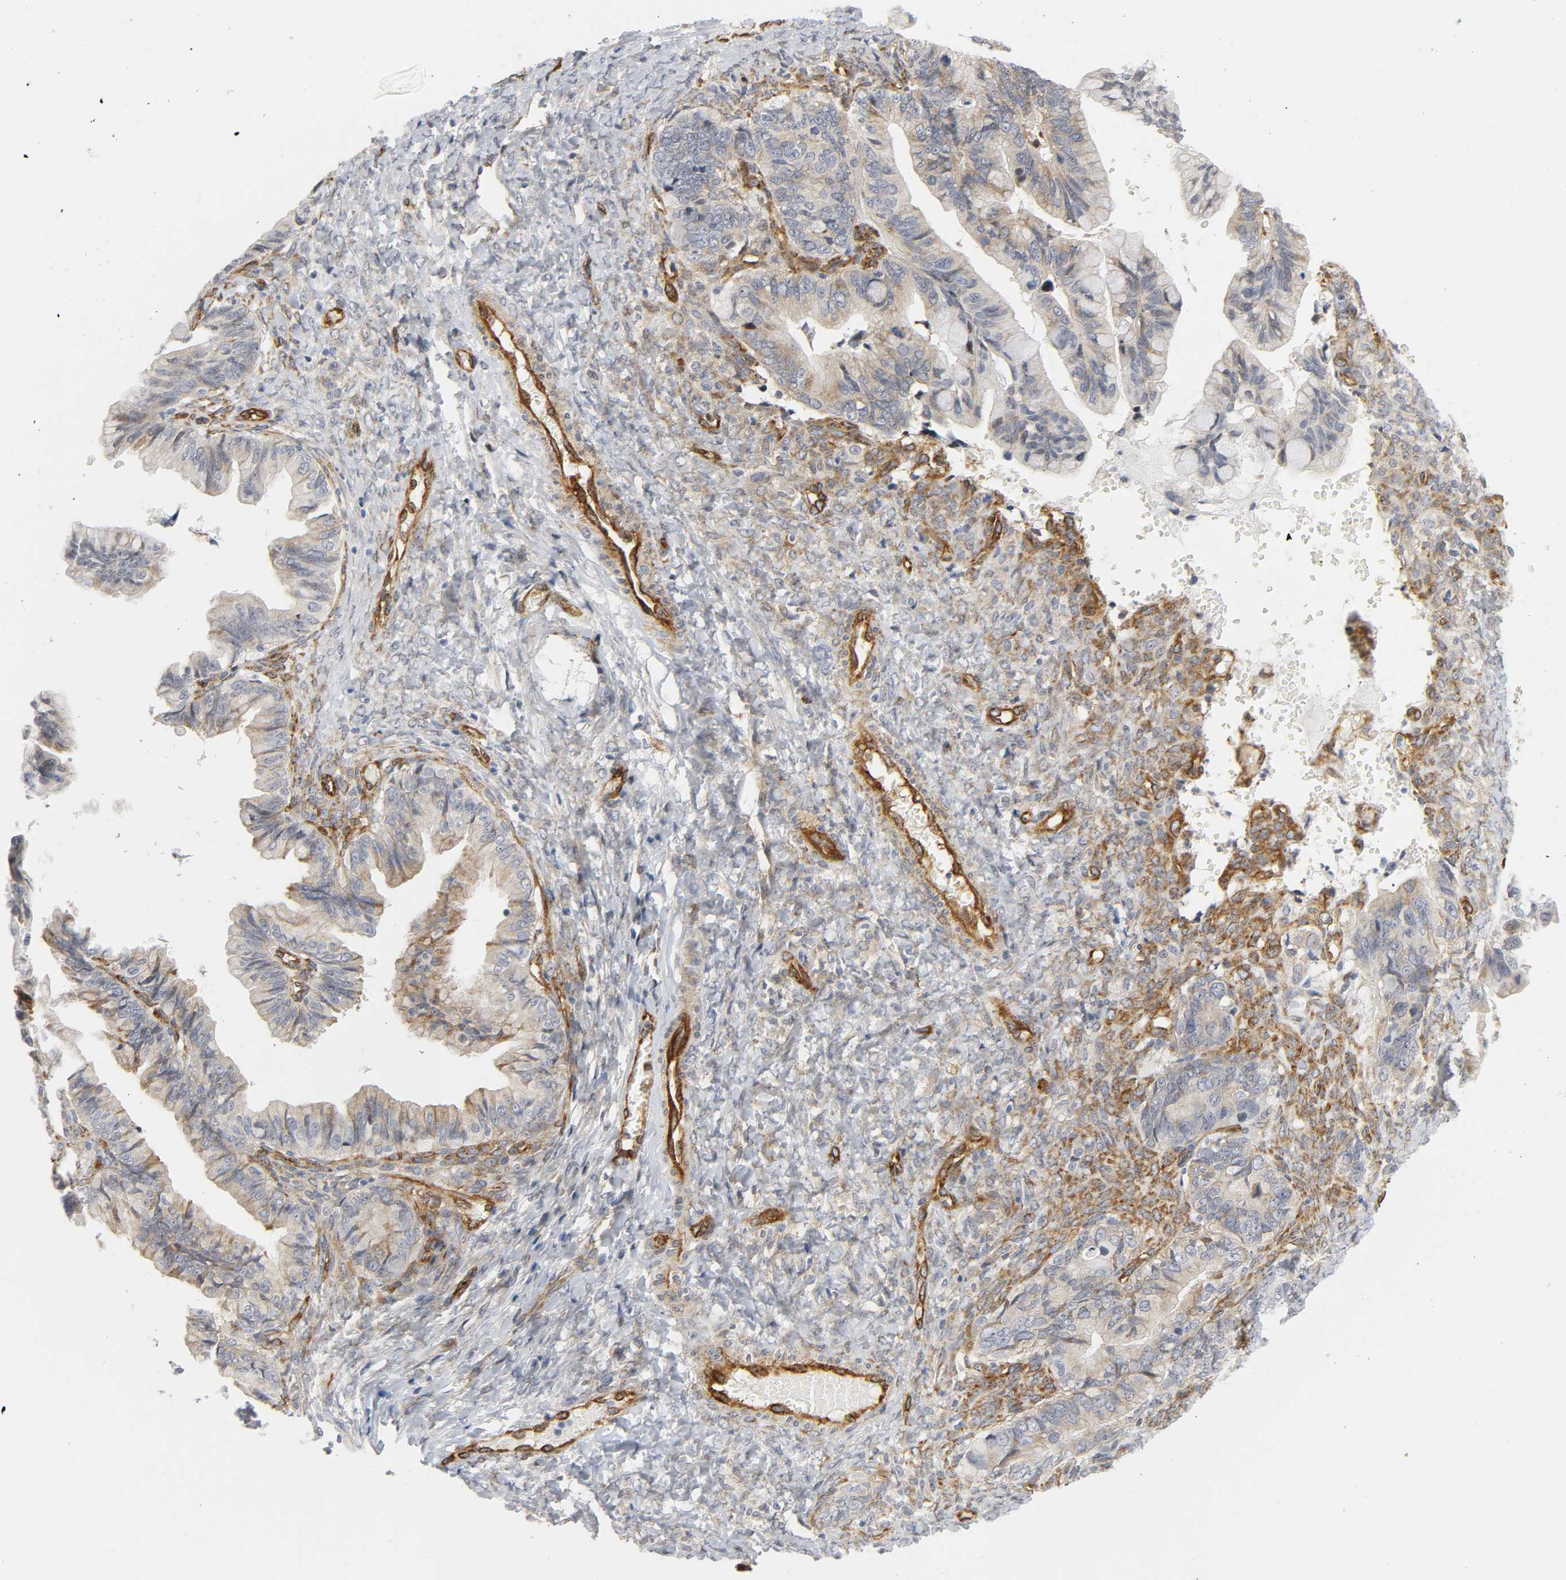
{"staining": {"intensity": "weak", "quantity": "25%-75%", "location": "cytoplasmic/membranous"}, "tissue": "ovarian cancer", "cell_type": "Tumor cells", "image_type": "cancer", "snomed": [{"axis": "morphology", "description": "Cystadenocarcinoma, mucinous, NOS"}, {"axis": "topography", "description": "Ovary"}], "caption": "Immunohistochemistry (IHC) (DAB) staining of mucinous cystadenocarcinoma (ovarian) demonstrates weak cytoplasmic/membranous protein expression in approximately 25%-75% of tumor cells. The protein is shown in brown color, while the nuclei are stained blue.", "gene": "DOCK1", "patient": {"sex": "female", "age": 36}}